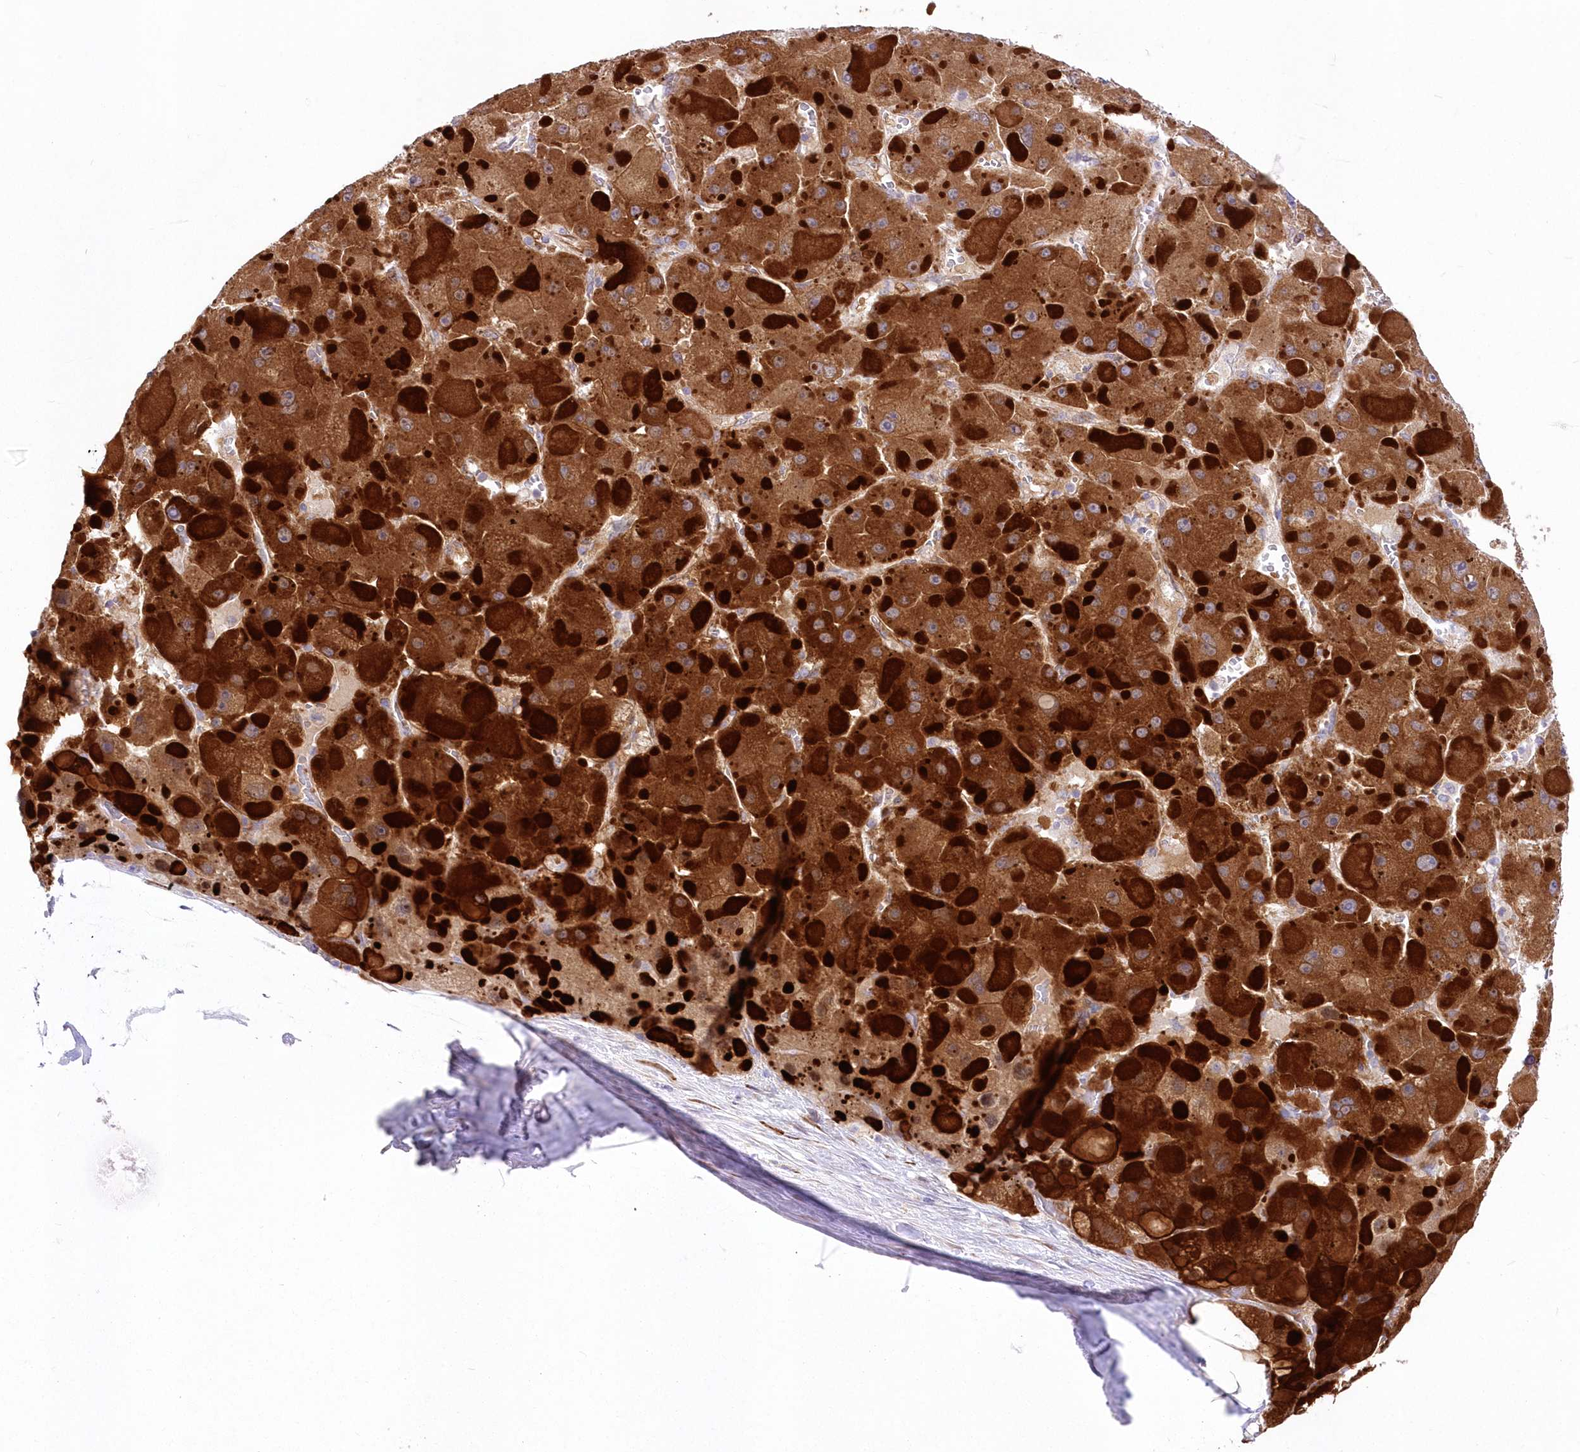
{"staining": {"intensity": "moderate", "quantity": ">75%", "location": "cytoplasmic/membranous"}, "tissue": "liver cancer", "cell_type": "Tumor cells", "image_type": "cancer", "snomed": [{"axis": "morphology", "description": "Carcinoma, Hepatocellular, NOS"}, {"axis": "topography", "description": "Liver"}], "caption": "Immunohistochemical staining of hepatocellular carcinoma (liver) exhibits moderate cytoplasmic/membranous protein expression in about >75% of tumor cells. Immunohistochemistry stains the protein in brown and the nuclei are stained blue.", "gene": "YTHDC2", "patient": {"sex": "female", "age": 73}}